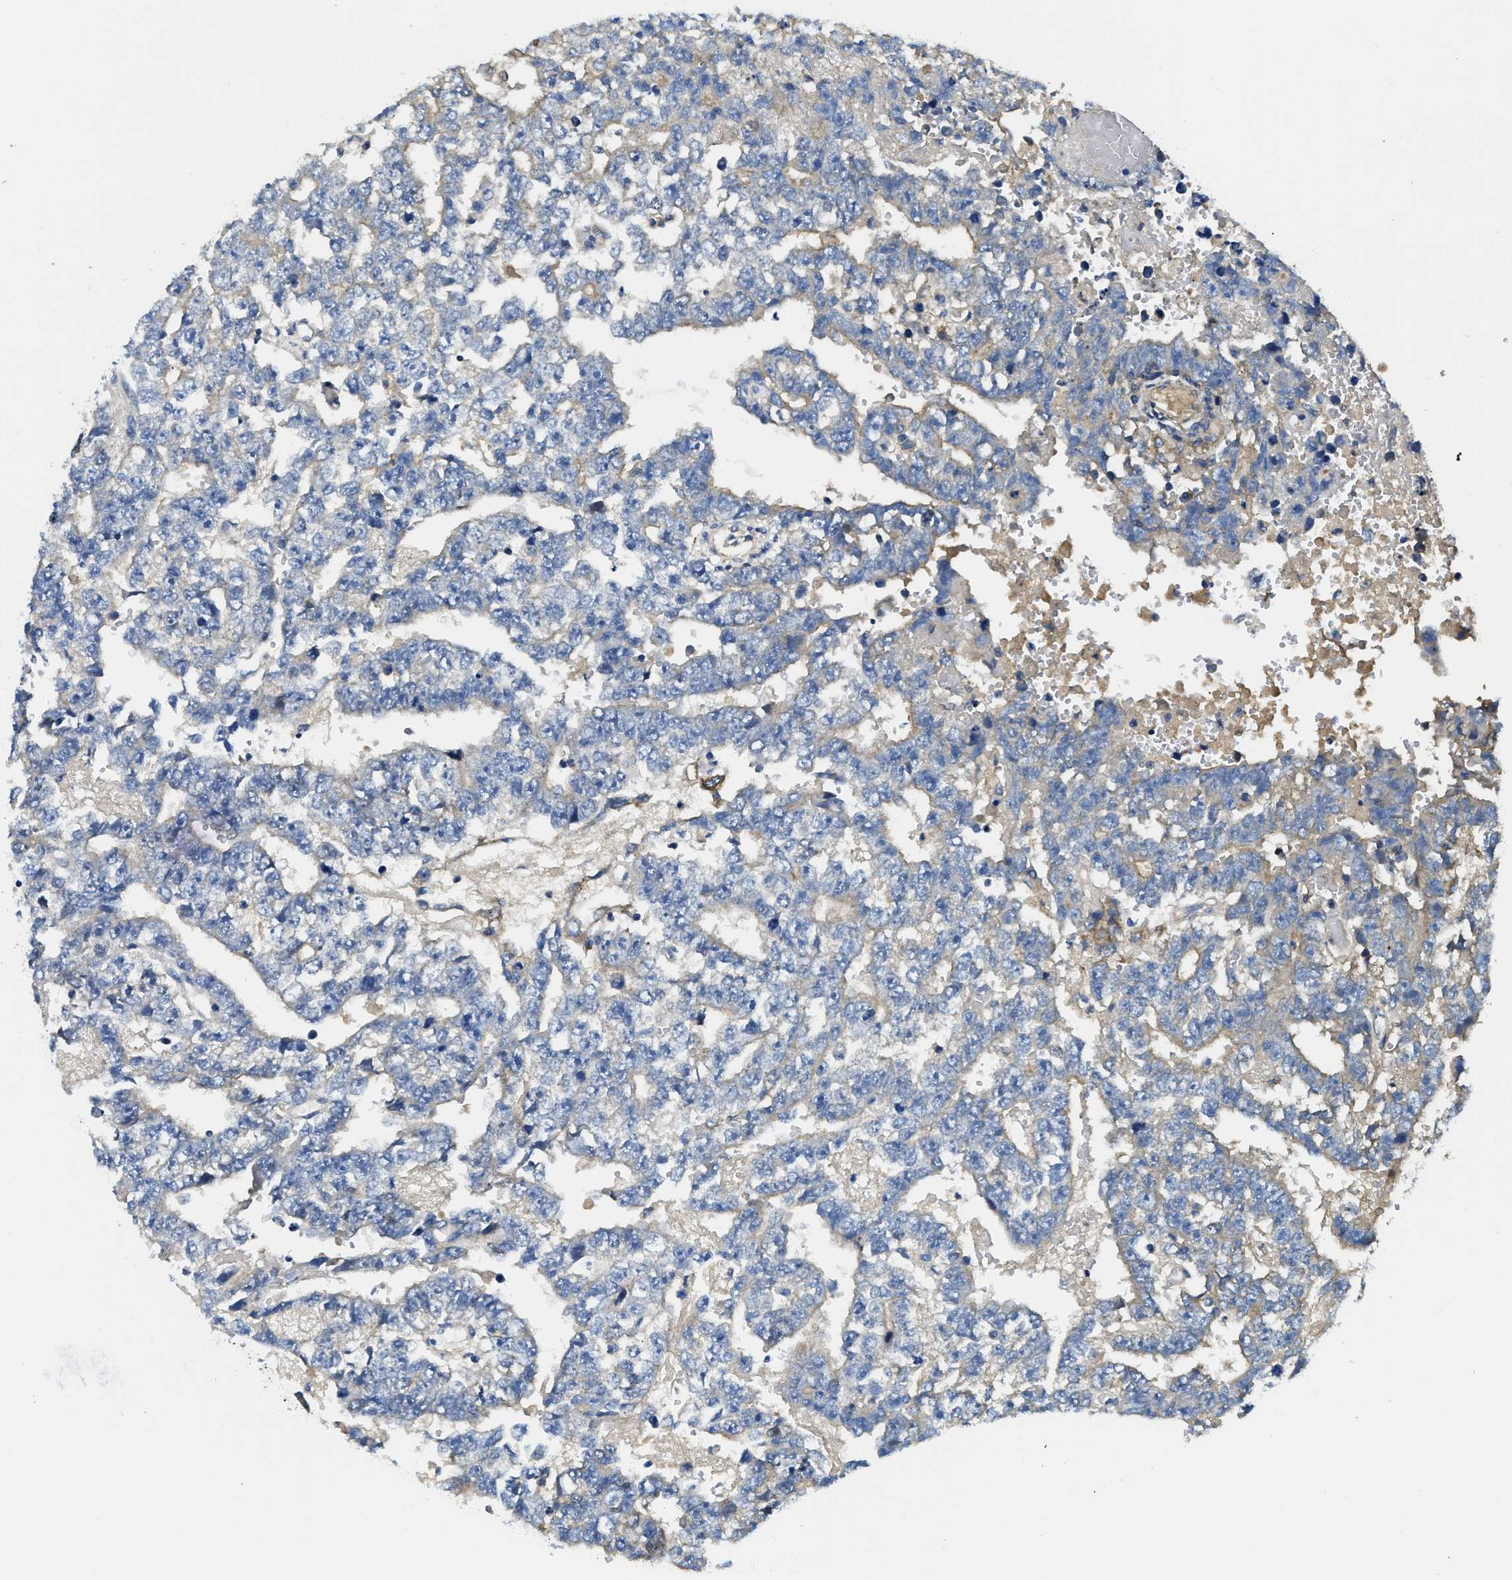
{"staining": {"intensity": "moderate", "quantity": "25%-75%", "location": "cytoplasmic/membranous"}, "tissue": "testis cancer", "cell_type": "Tumor cells", "image_type": "cancer", "snomed": [{"axis": "morphology", "description": "Carcinoma, Embryonal, NOS"}, {"axis": "topography", "description": "Testis"}], "caption": "Immunohistochemical staining of human embryonal carcinoma (testis) shows medium levels of moderate cytoplasmic/membranous protein positivity in approximately 25%-75% of tumor cells.", "gene": "STAT2", "patient": {"sex": "male", "age": 25}}